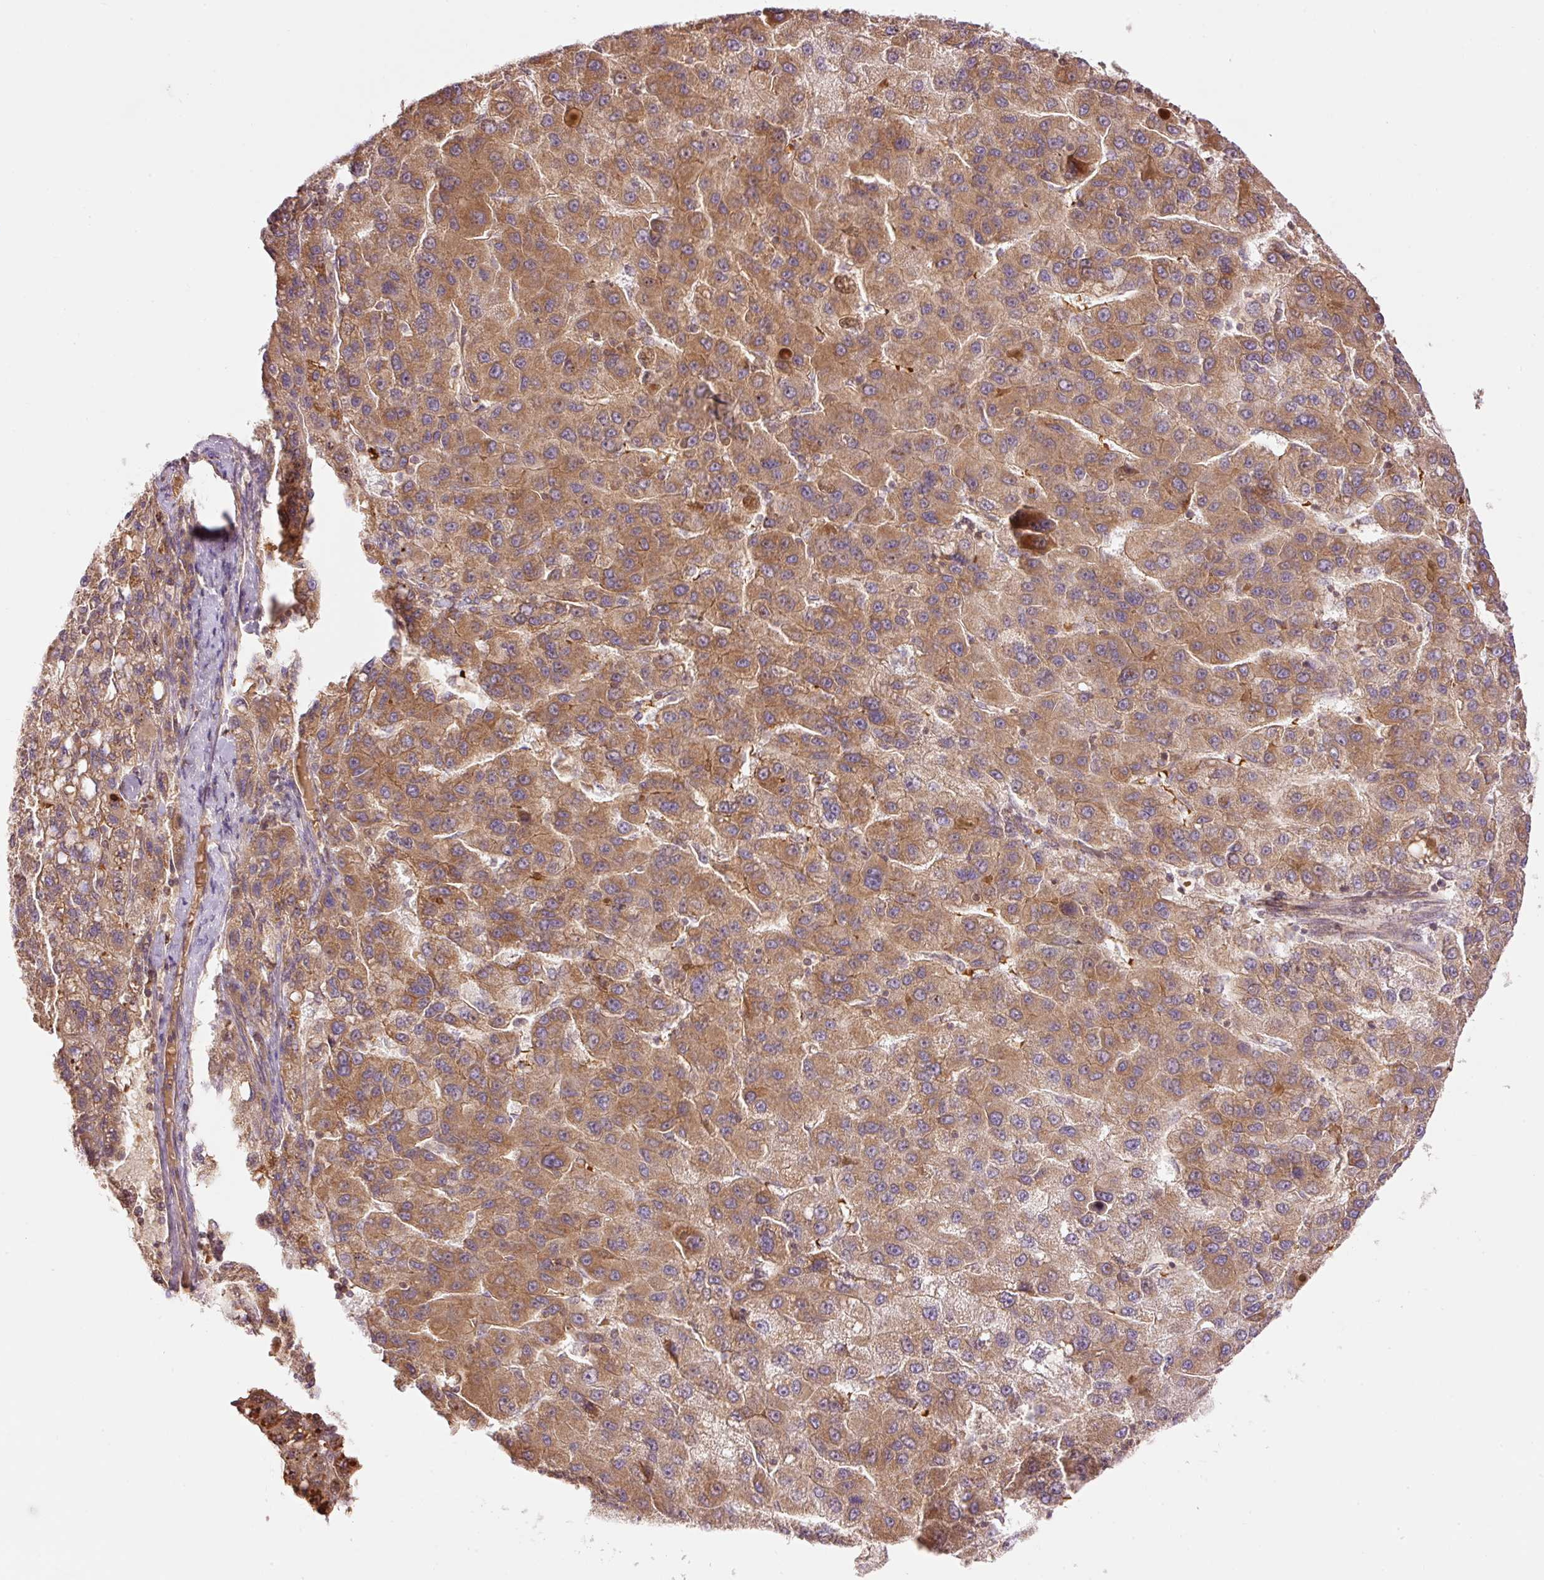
{"staining": {"intensity": "moderate", "quantity": ">75%", "location": "cytoplasmic/membranous"}, "tissue": "liver cancer", "cell_type": "Tumor cells", "image_type": "cancer", "snomed": [{"axis": "morphology", "description": "Carcinoma, Hepatocellular, NOS"}, {"axis": "topography", "description": "Liver"}], "caption": "Hepatocellular carcinoma (liver) stained with IHC reveals moderate cytoplasmic/membranous staining in about >75% of tumor cells.", "gene": "ADCY4", "patient": {"sex": "female", "age": 82}}